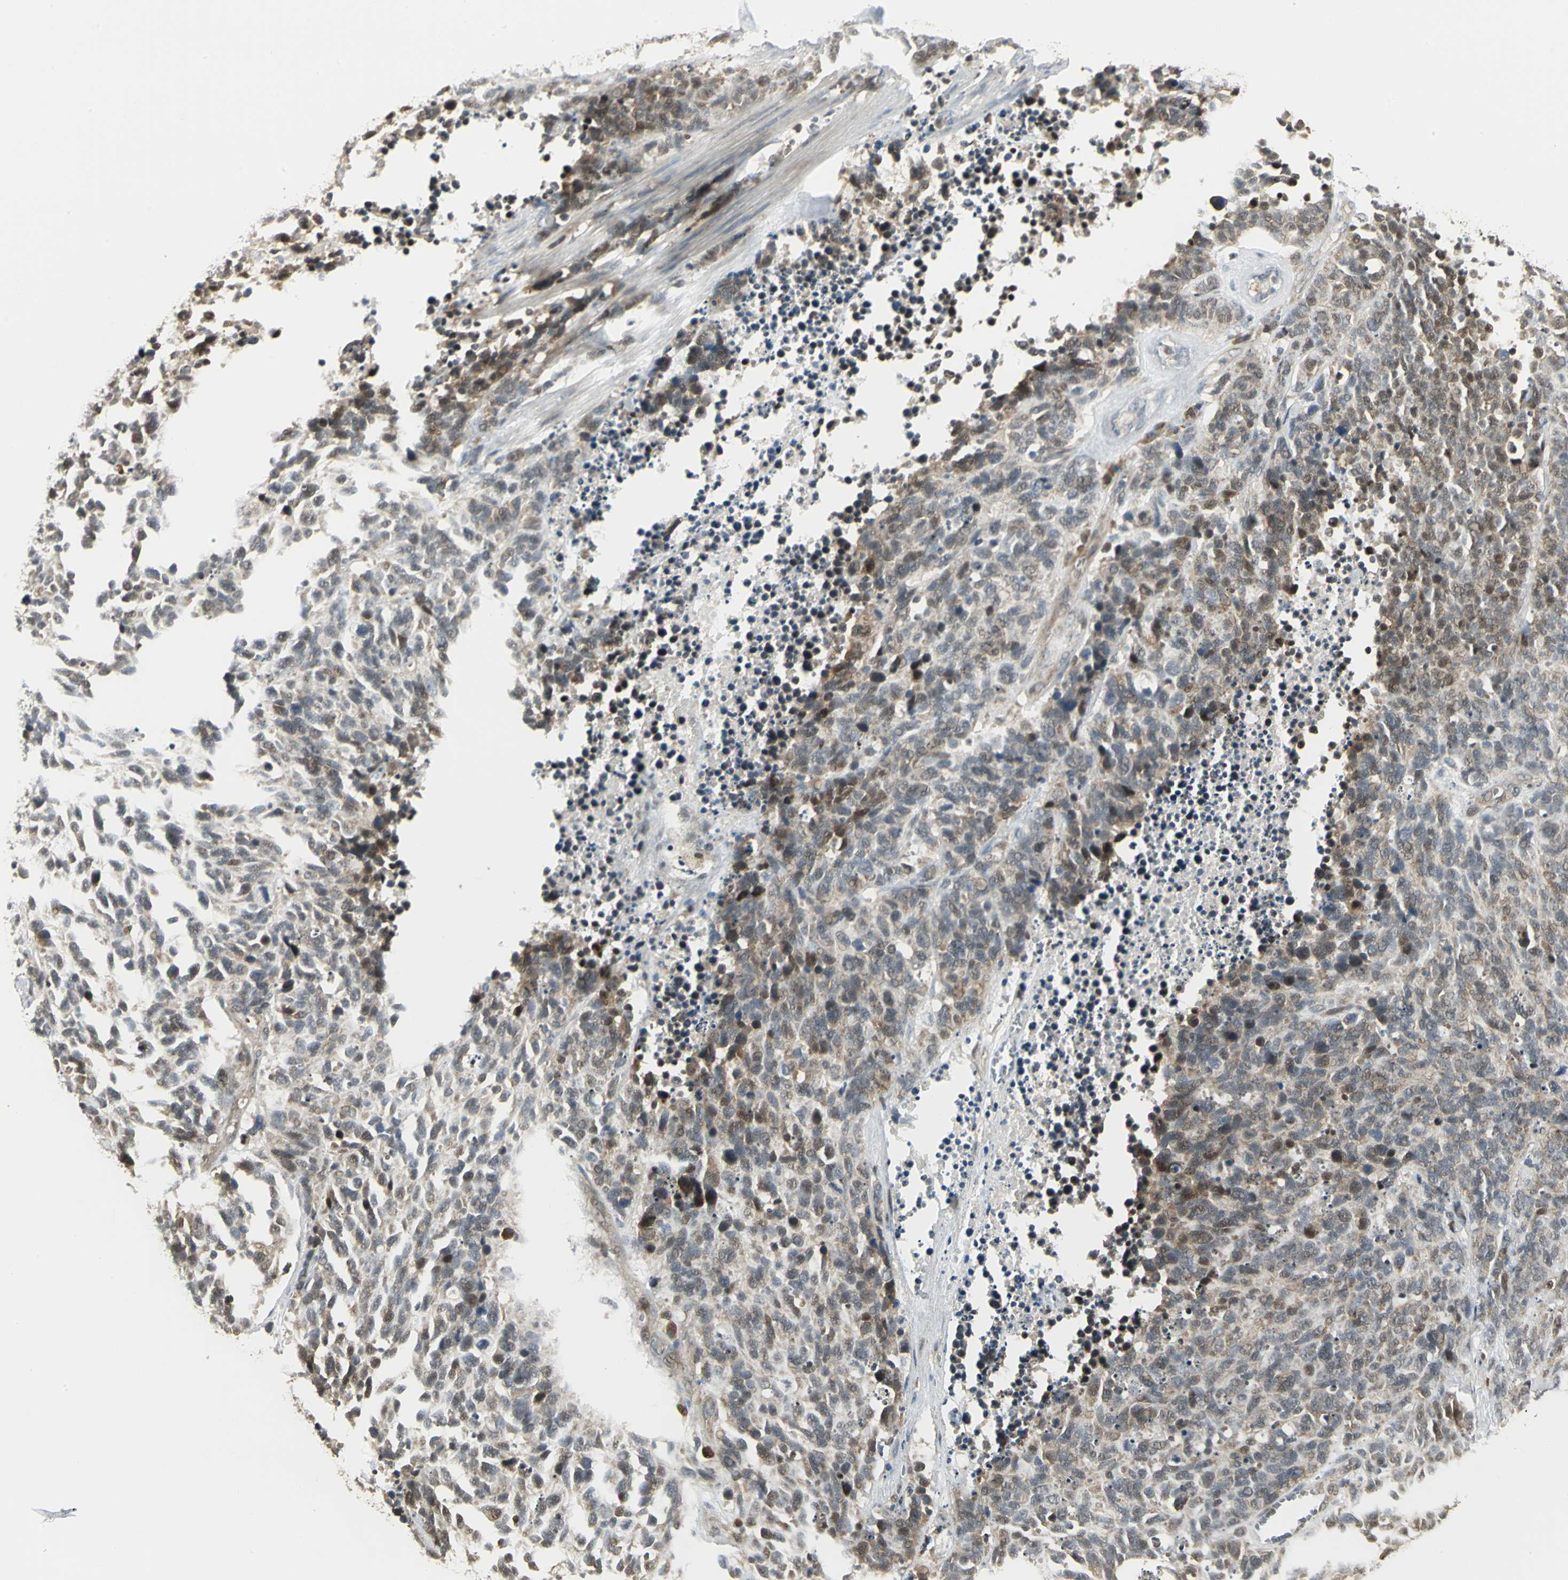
{"staining": {"intensity": "moderate", "quantity": ">75%", "location": "cytoplasmic/membranous,nuclear"}, "tissue": "lung cancer", "cell_type": "Tumor cells", "image_type": "cancer", "snomed": [{"axis": "morphology", "description": "Neoplasm, malignant, NOS"}, {"axis": "topography", "description": "Lung"}], "caption": "A brown stain highlights moderate cytoplasmic/membranous and nuclear positivity of a protein in malignant neoplasm (lung) tumor cells.", "gene": "PSMC4", "patient": {"sex": "female", "age": 58}}